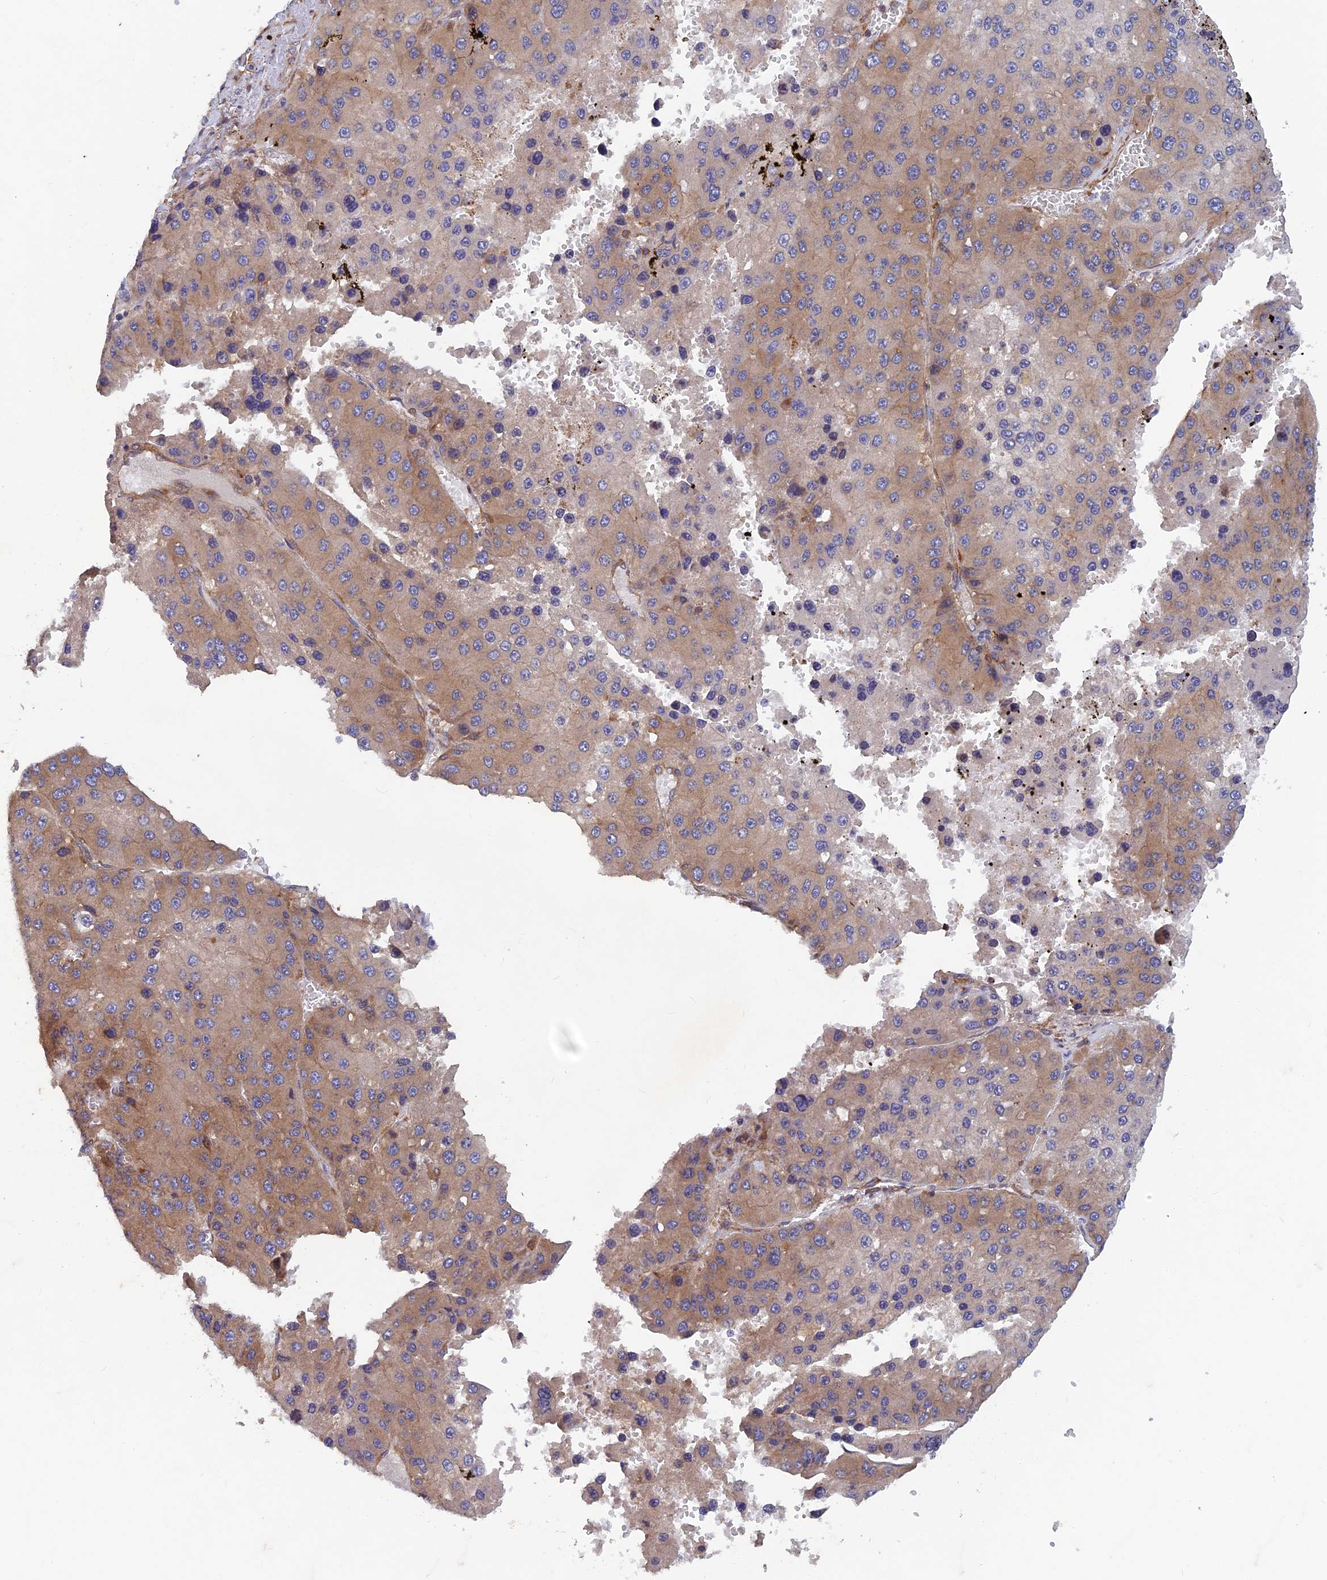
{"staining": {"intensity": "moderate", "quantity": "25%-75%", "location": "cytoplasmic/membranous"}, "tissue": "liver cancer", "cell_type": "Tumor cells", "image_type": "cancer", "snomed": [{"axis": "morphology", "description": "Carcinoma, Hepatocellular, NOS"}, {"axis": "topography", "description": "Liver"}], "caption": "IHC micrograph of neoplastic tissue: human hepatocellular carcinoma (liver) stained using IHC displays medium levels of moderate protein expression localized specifically in the cytoplasmic/membranous of tumor cells, appearing as a cytoplasmic/membranous brown color.", "gene": "NCAPG", "patient": {"sex": "female", "age": 73}}